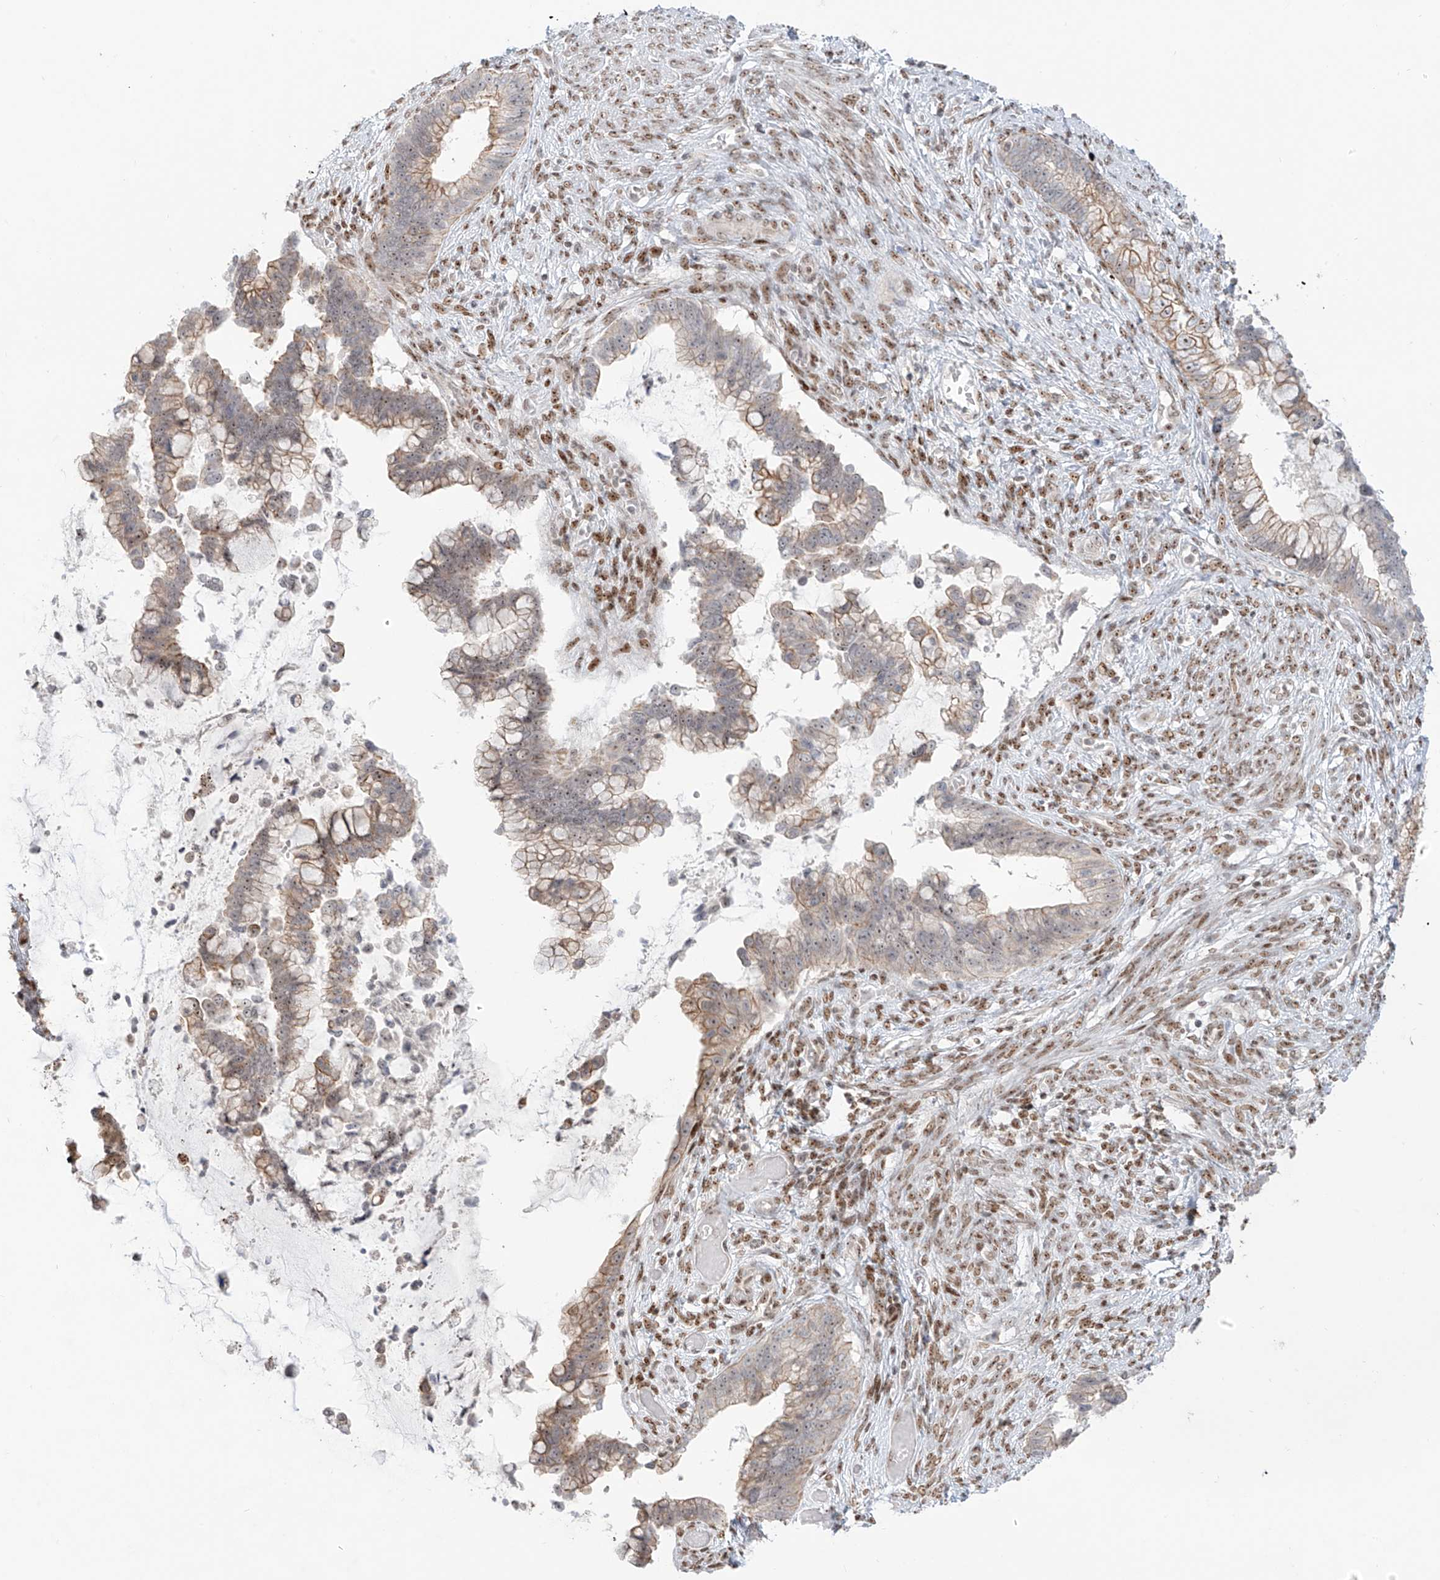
{"staining": {"intensity": "weak", "quantity": "<25%", "location": "nuclear"}, "tissue": "cervical cancer", "cell_type": "Tumor cells", "image_type": "cancer", "snomed": [{"axis": "morphology", "description": "Adenocarcinoma, NOS"}, {"axis": "topography", "description": "Cervix"}], "caption": "Tumor cells show no significant expression in adenocarcinoma (cervical). (Brightfield microscopy of DAB immunohistochemistry at high magnification).", "gene": "ZNF512", "patient": {"sex": "female", "age": 44}}